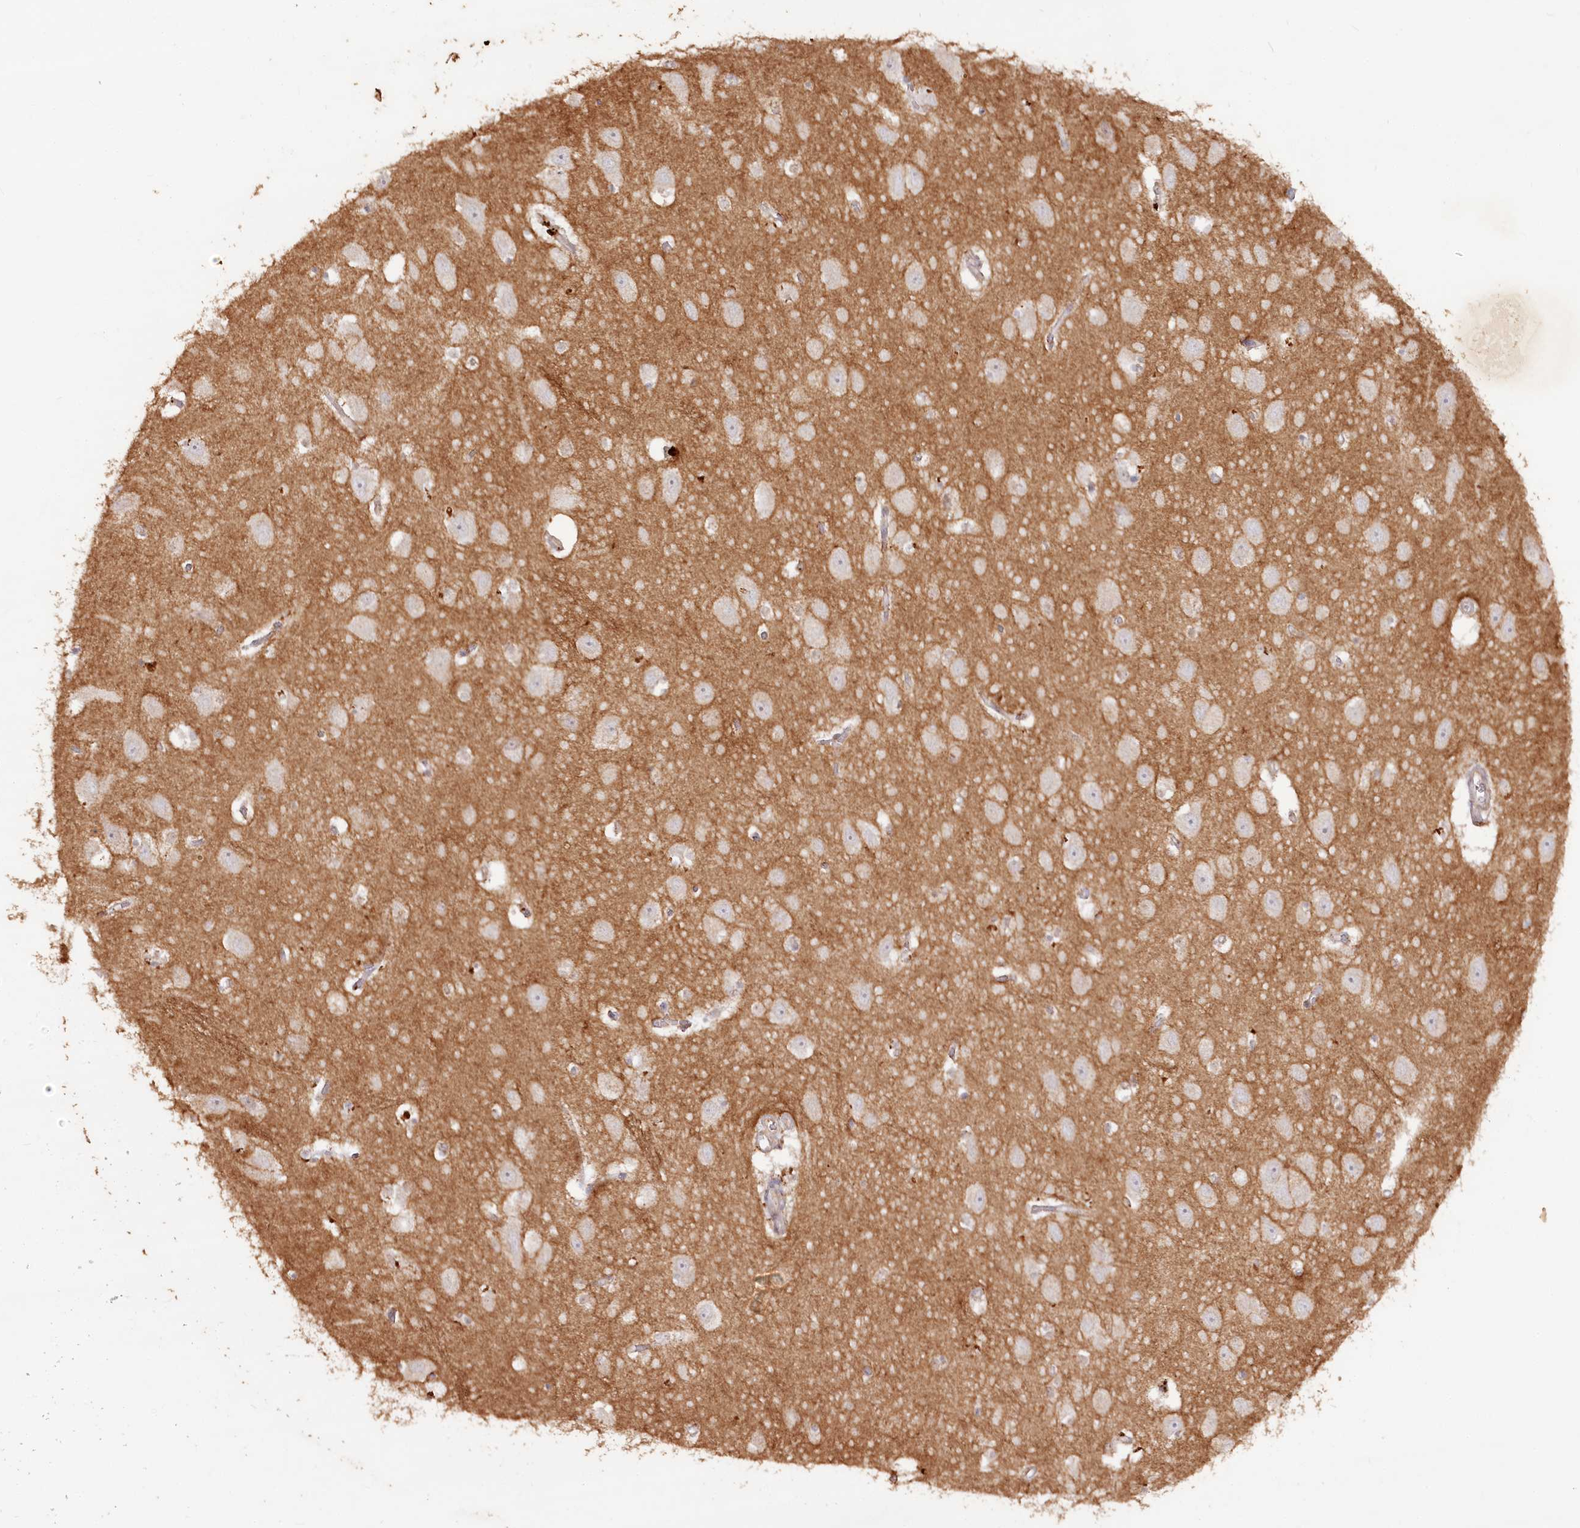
{"staining": {"intensity": "weak", "quantity": "<25%", "location": "cytoplasmic/membranous"}, "tissue": "hippocampus", "cell_type": "Glial cells", "image_type": "normal", "snomed": [{"axis": "morphology", "description": "Normal tissue, NOS"}, {"axis": "topography", "description": "Hippocampus"}], "caption": "Immunohistochemistry photomicrograph of normal human hippocampus stained for a protein (brown), which shows no staining in glial cells.", "gene": "IRAK1BP1", "patient": {"sex": "female", "age": 64}}